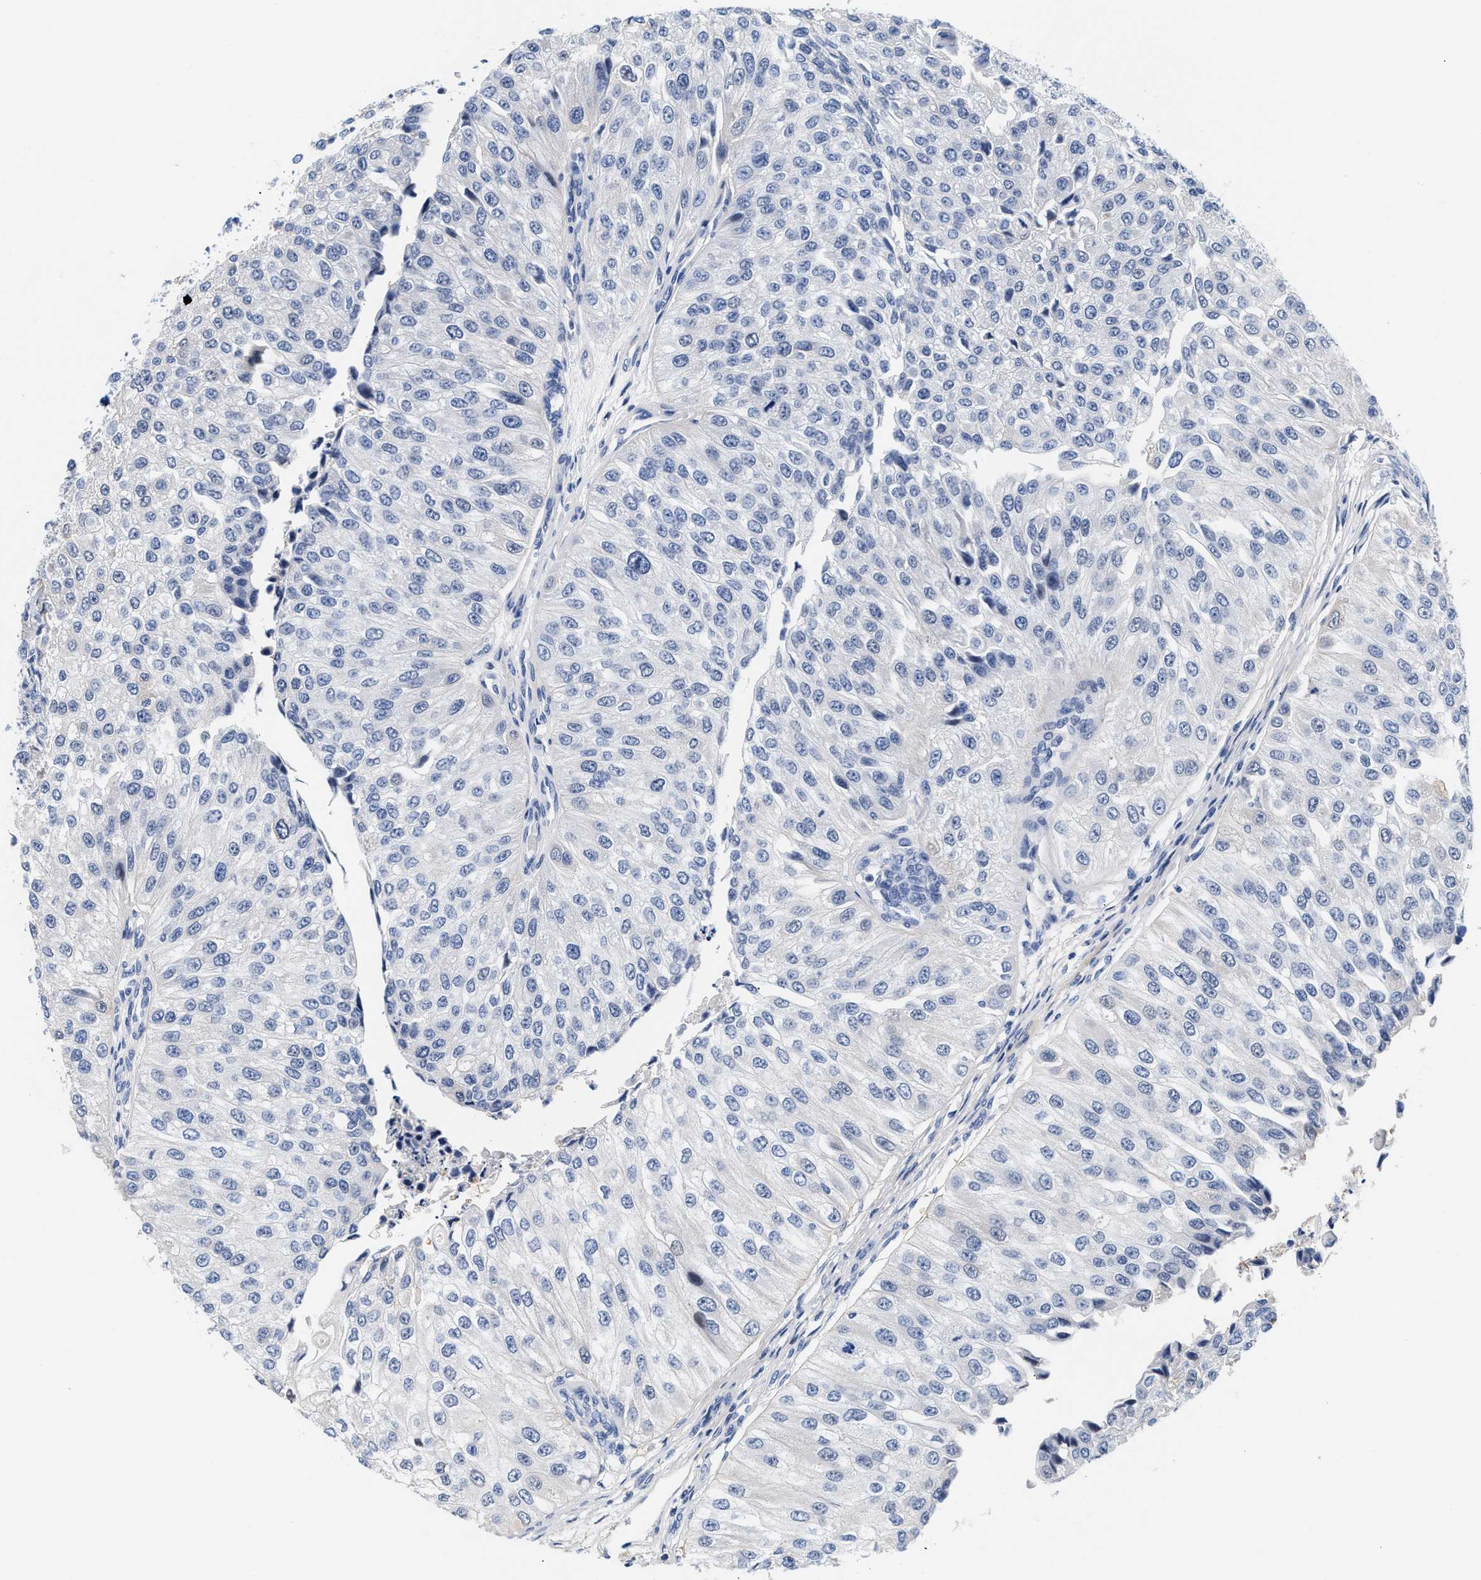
{"staining": {"intensity": "negative", "quantity": "none", "location": "none"}, "tissue": "urothelial cancer", "cell_type": "Tumor cells", "image_type": "cancer", "snomed": [{"axis": "morphology", "description": "Urothelial carcinoma, High grade"}, {"axis": "topography", "description": "Kidney"}, {"axis": "topography", "description": "Urinary bladder"}], "caption": "Immunohistochemistry of human urothelial carcinoma (high-grade) shows no staining in tumor cells.", "gene": "ACTL7B", "patient": {"sex": "male", "age": 77}}